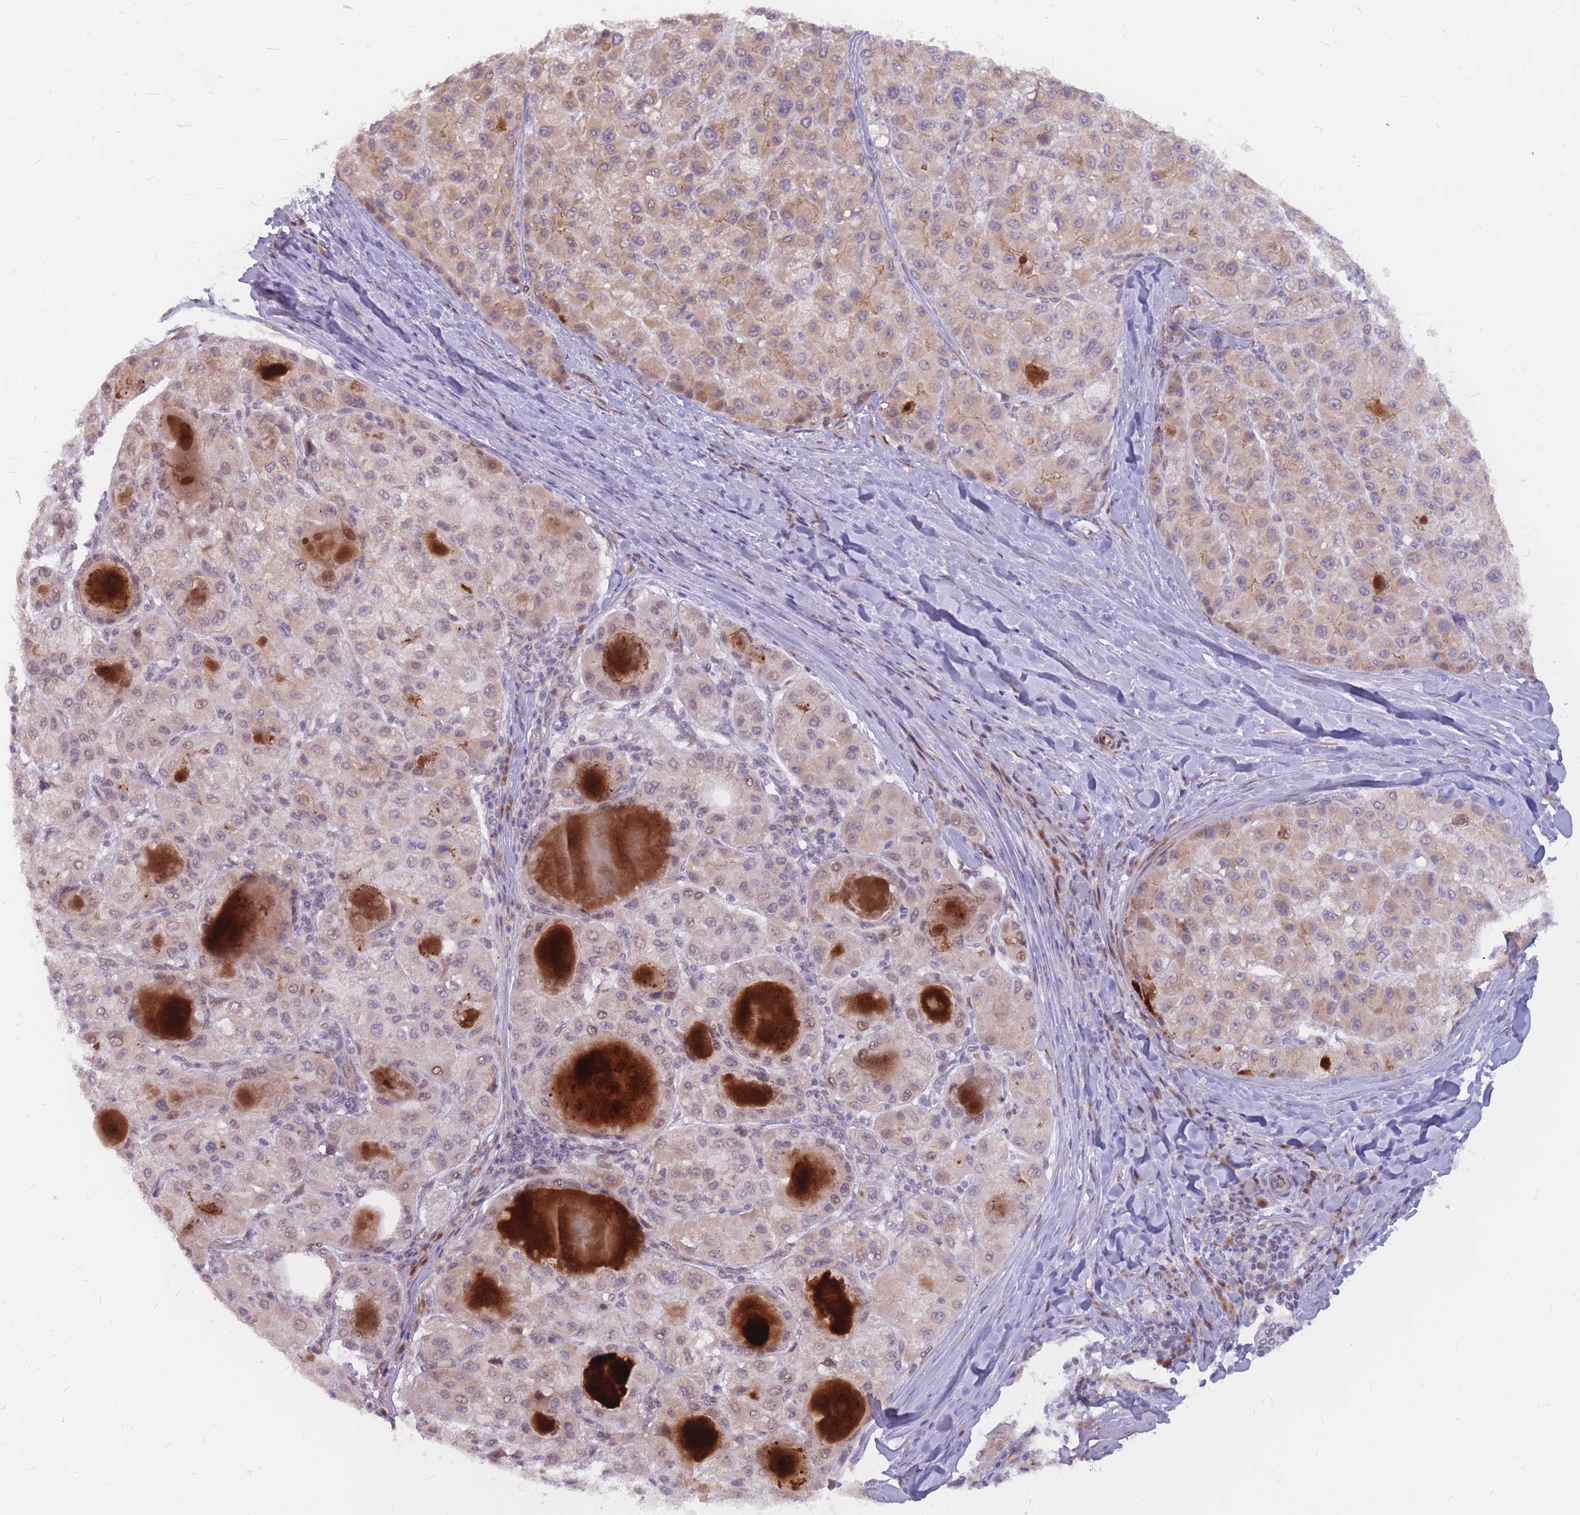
{"staining": {"intensity": "weak", "quantity": "25%-75%", "location": "cytoplasmic/membranous"}, "tissue": "liver cancer", "cell_type": "Tumor cells", "image_type": "cancer", "snomed": [{"axis": "morphology", "description": "Carcinoma, Hepatocellular, NOS"}, {"axis": "topography", "description": "Liver"}], "caption": "Liver cancer (hepatocellular carcinoma) tissue reveals weak cytoplasmic/membranous expression in about 25%-75% of tumor cells", "gene": "ADD2", "patient": {"sex": "male", "age": 80}}